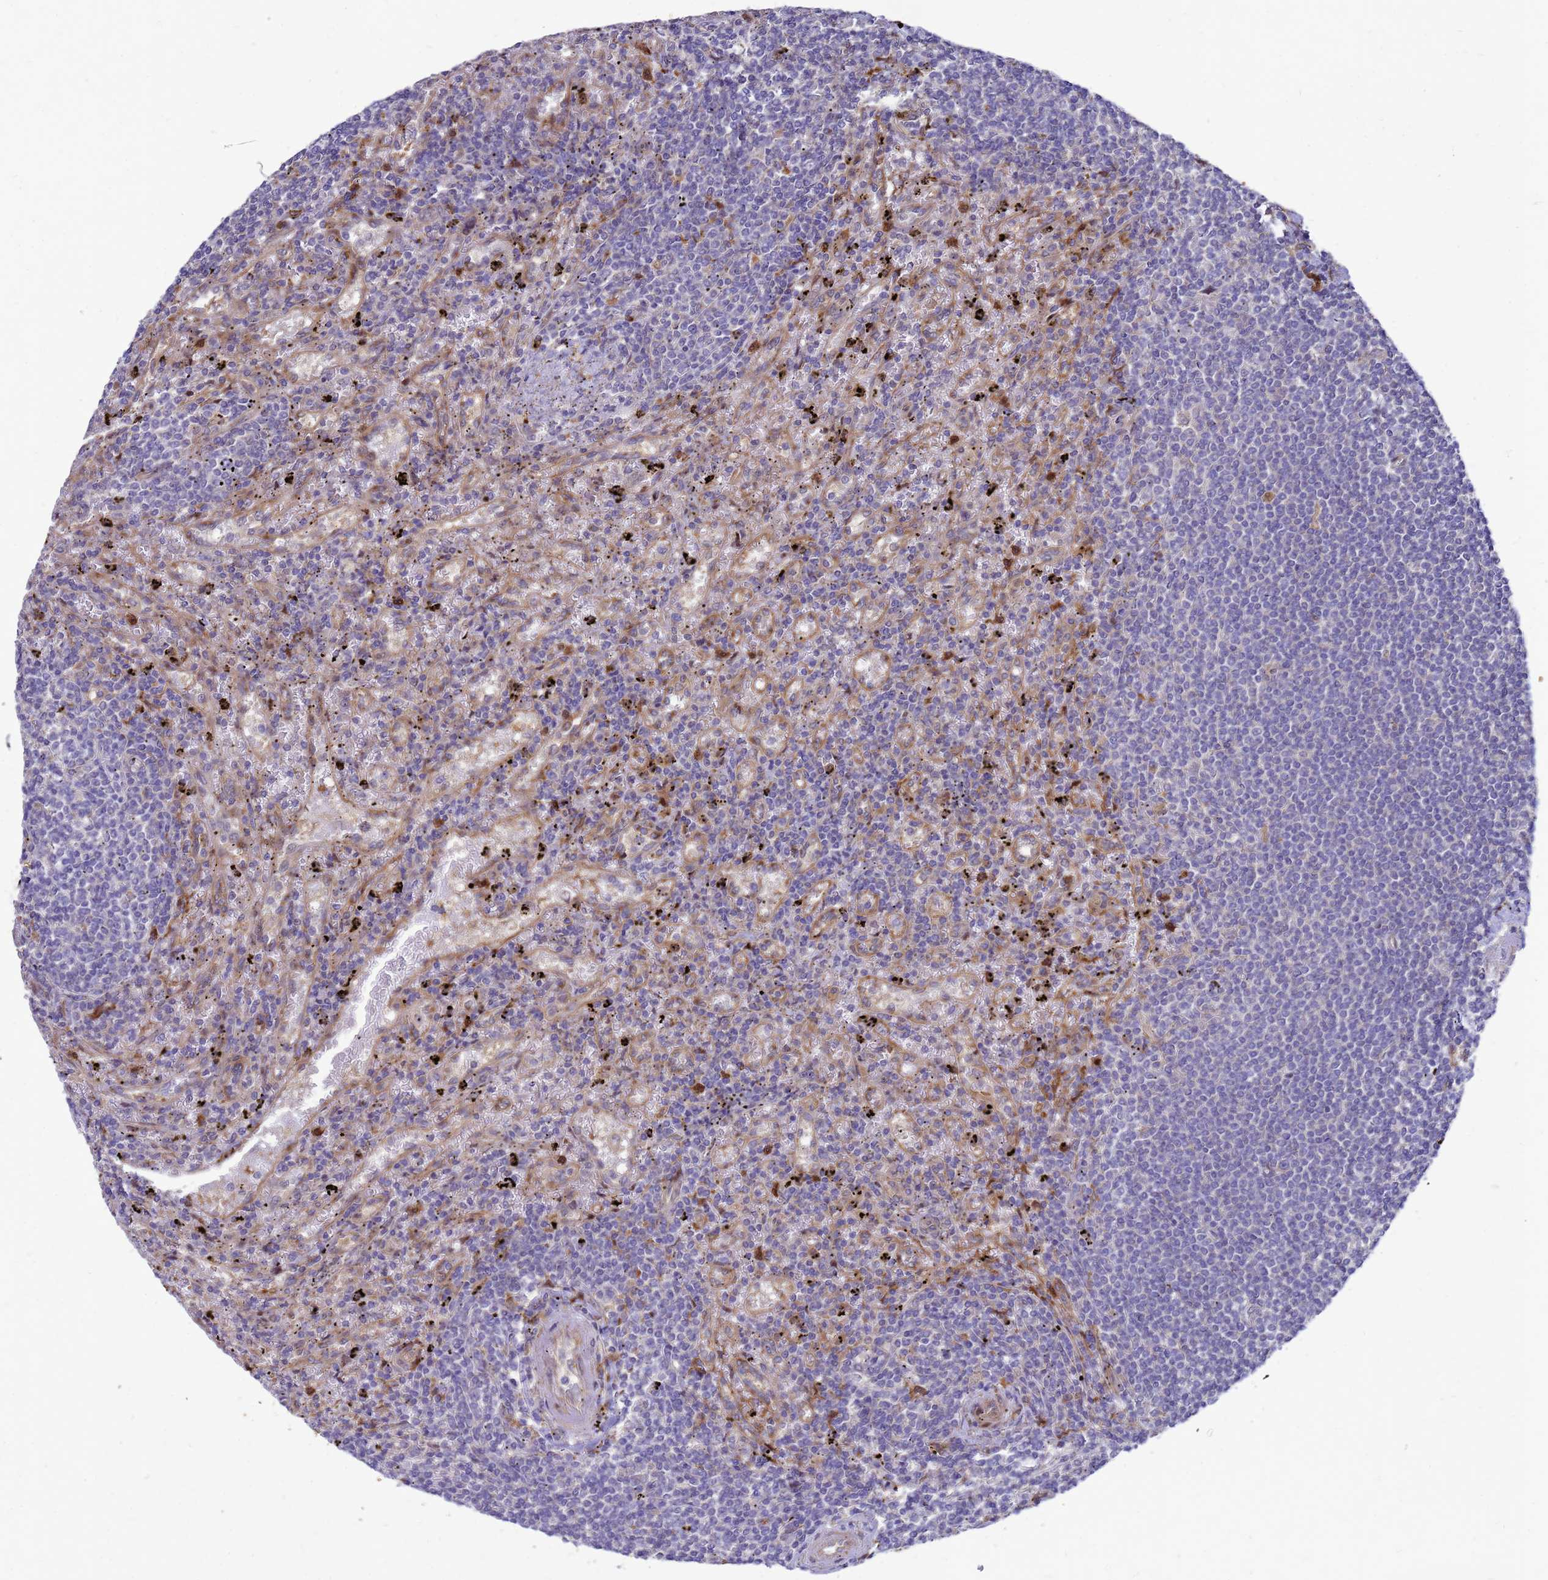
{"staining": {"intensity": "negative", "quantity": "none", "location": "none"}, "tissue": "lymphoma", "cell_type": "Tumor cells", "image_type": "cancer", "snomed": [{"axis": "morphology", "description": "Malignant lymphoma, non-Hodgkin's type, Low grade"}, {"axis": "topography", "description": "Spleen"}], "caption": "Immunohistochemical staining of human malignant lymphoma, non-Hodgkin's type (low-grade) displays no significant positivity in tumor cells.", "gene": "RNF215", "patient": {"sex": "male", "age": 76}}